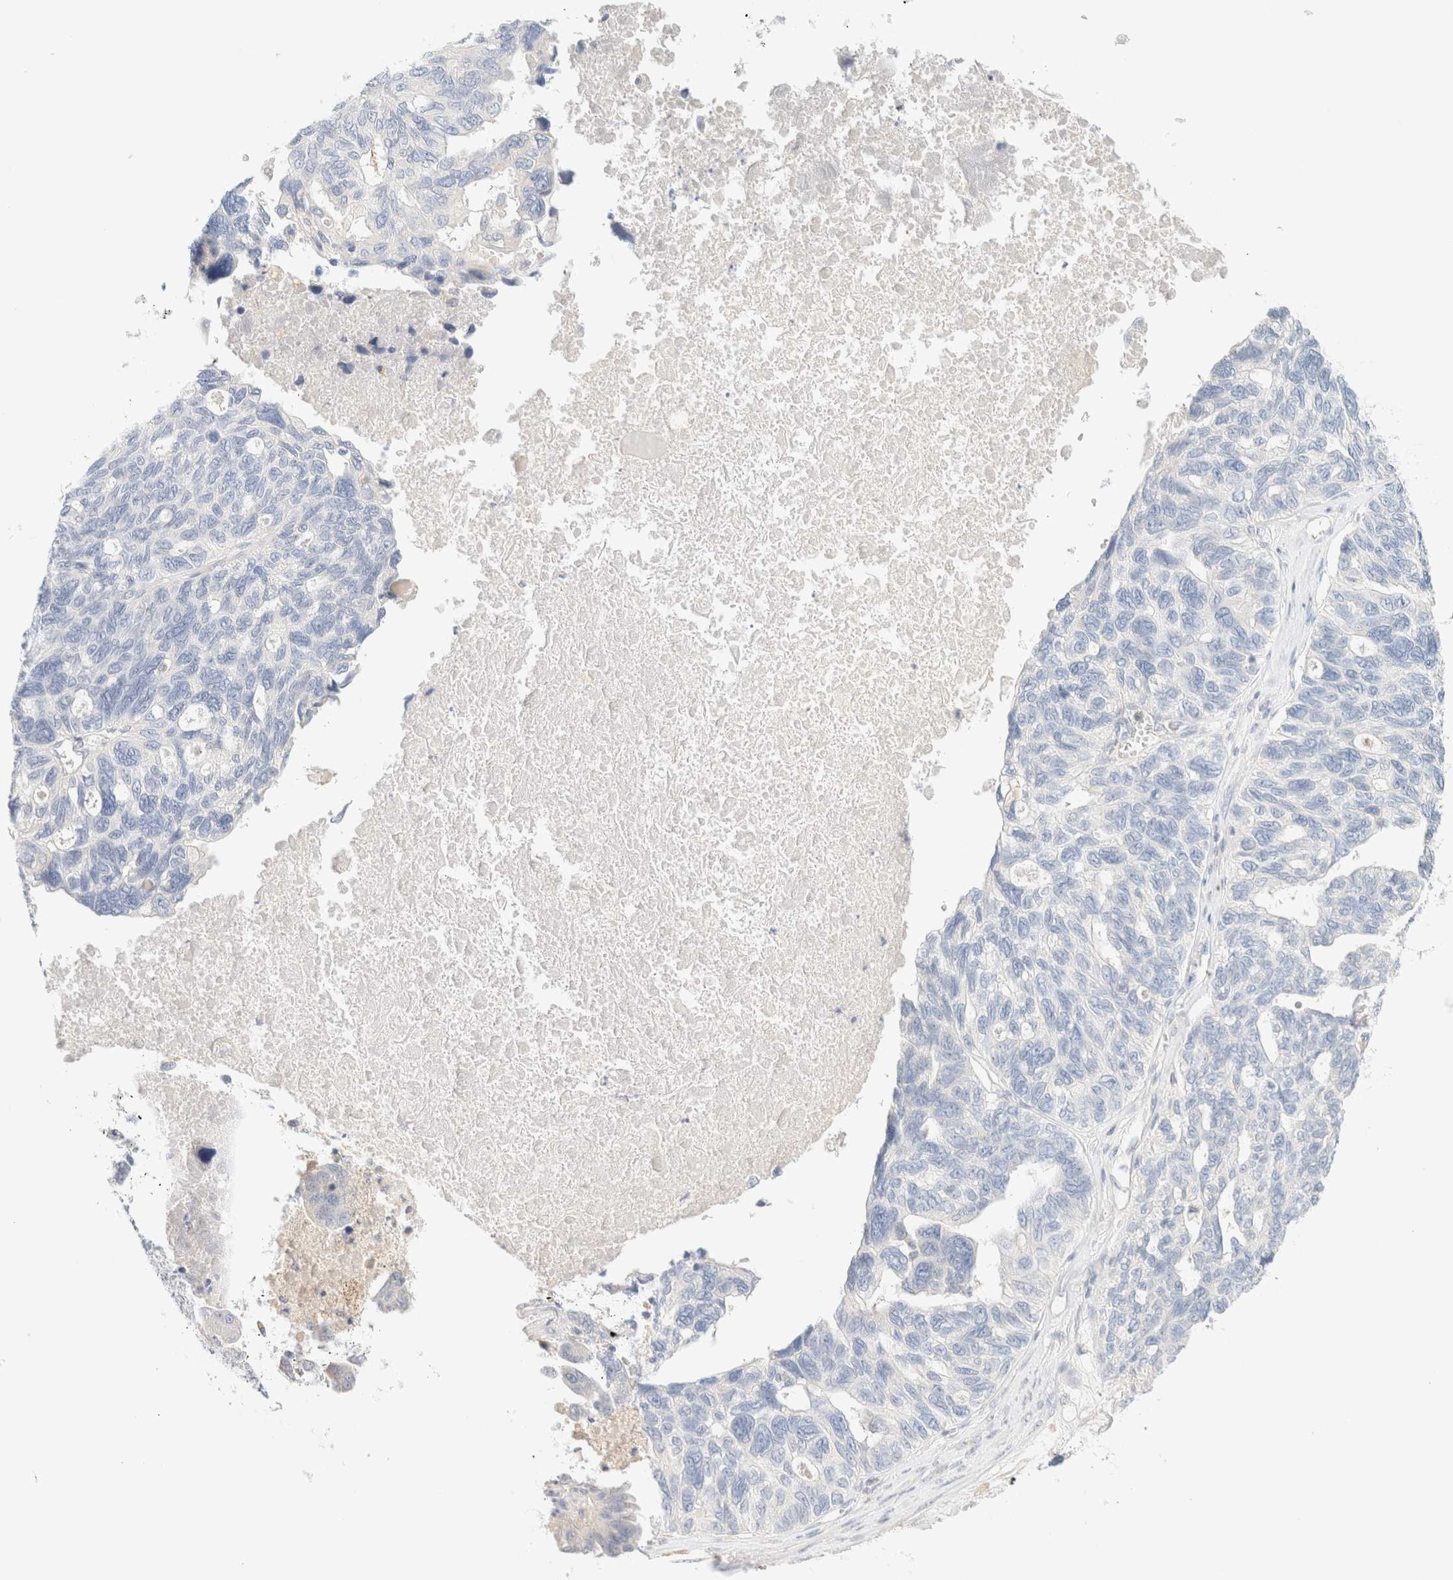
{"staining": {"intensity": "negative", "quantity": "none", "location": "none"}, "tissue": "ovarian cancer", "cell_type": "Tumor cells", "image_type": "cancer", "snomed": [{"axis": "morphology", "description": "Cystadenocarcinoma, serous, NOS"}, {"axis": "topography", "description": "Ovary"}], "caption": "This is a micrograph of immunohistochemistry (IHC) staining of ovarian cancer, which shows no staining in tumor cells. The staining was performed using DAB (3,3'-diaminobenzidine) to visualize the protein expression in brown, while the nuclei were stained in blue with hematoxylin (Magnification: 20x).", "gene": "SARM1", "patient": {"sex": "female", "age": 79}}